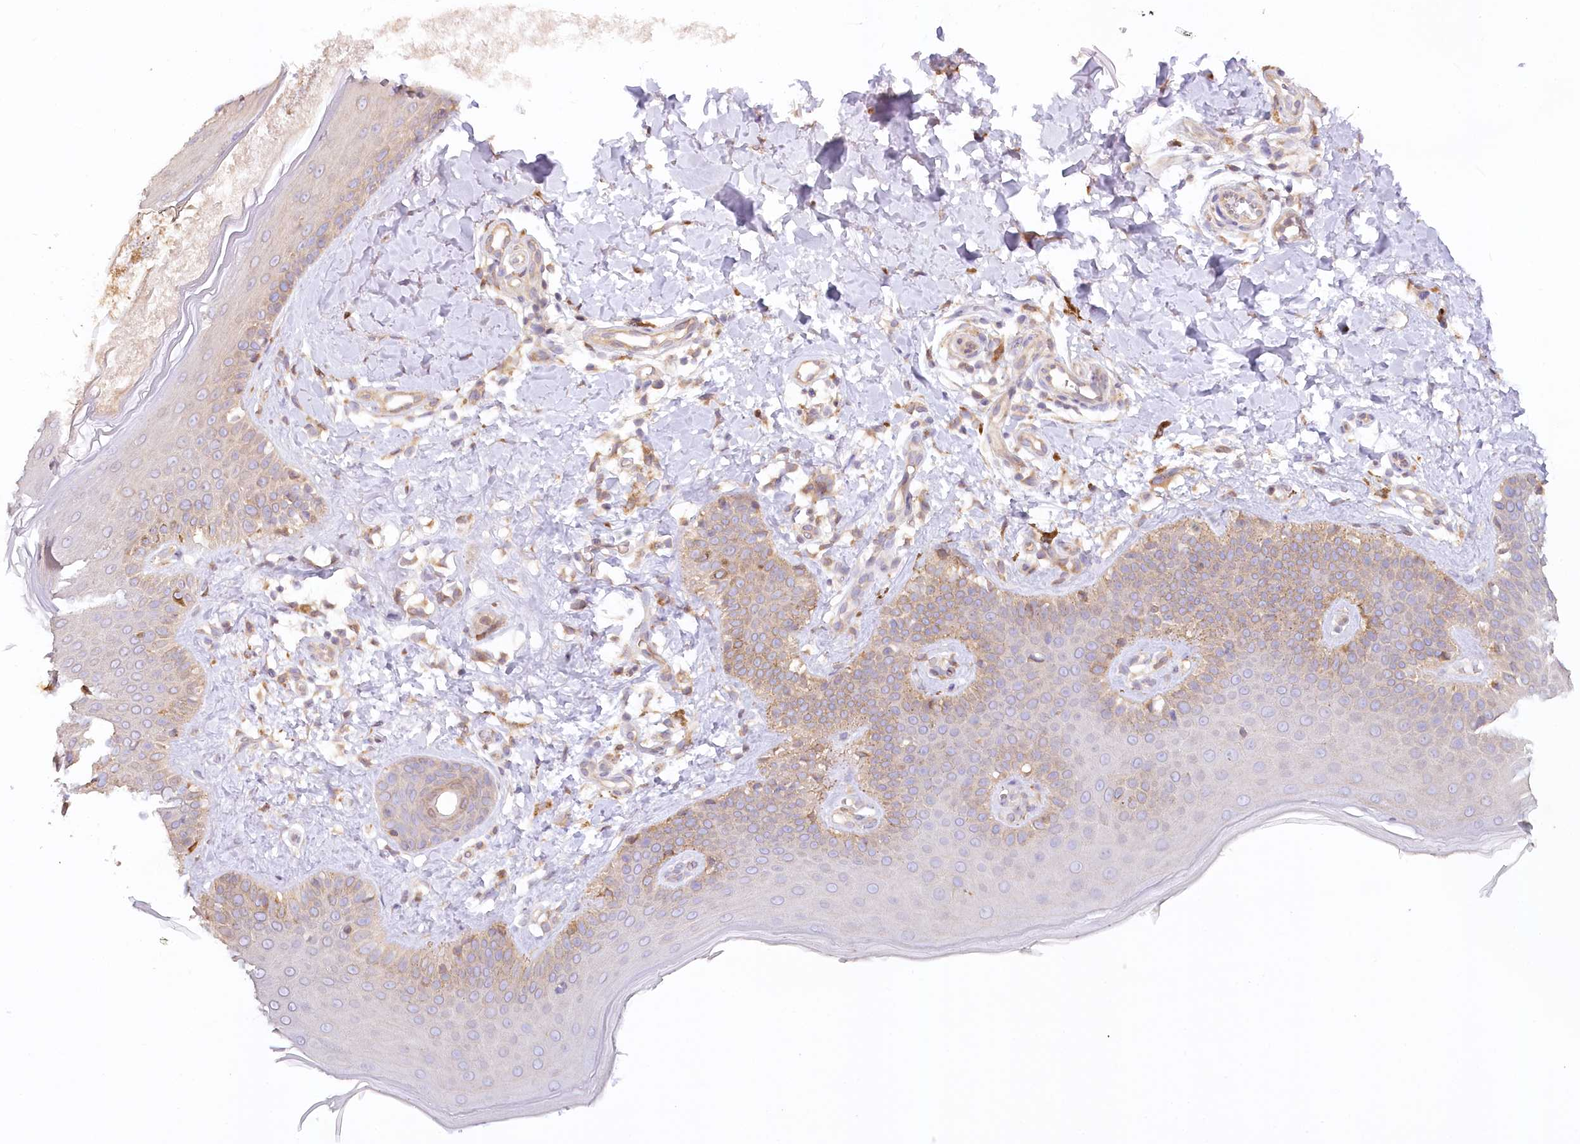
{"staining": {"intensity": "weak", "quantity": ">75%", "location": "cytoplasmic/membranous"}, "tissue": "skin", "cell_type": "Fibroblasts", "image_type": "normal", "snomed": [{"axis": "morphology", "description": "Normal tissue, NOS"}, {"axis": "topography", "description": "Skin"}], "caption": "Protein staining demonstrates weak cytoplasmic/membranous positivity in approximately >75% of fibroblasts in benign skin.", "gene": "PAIP2", "patient": {"sex": "male", "age": 52}}